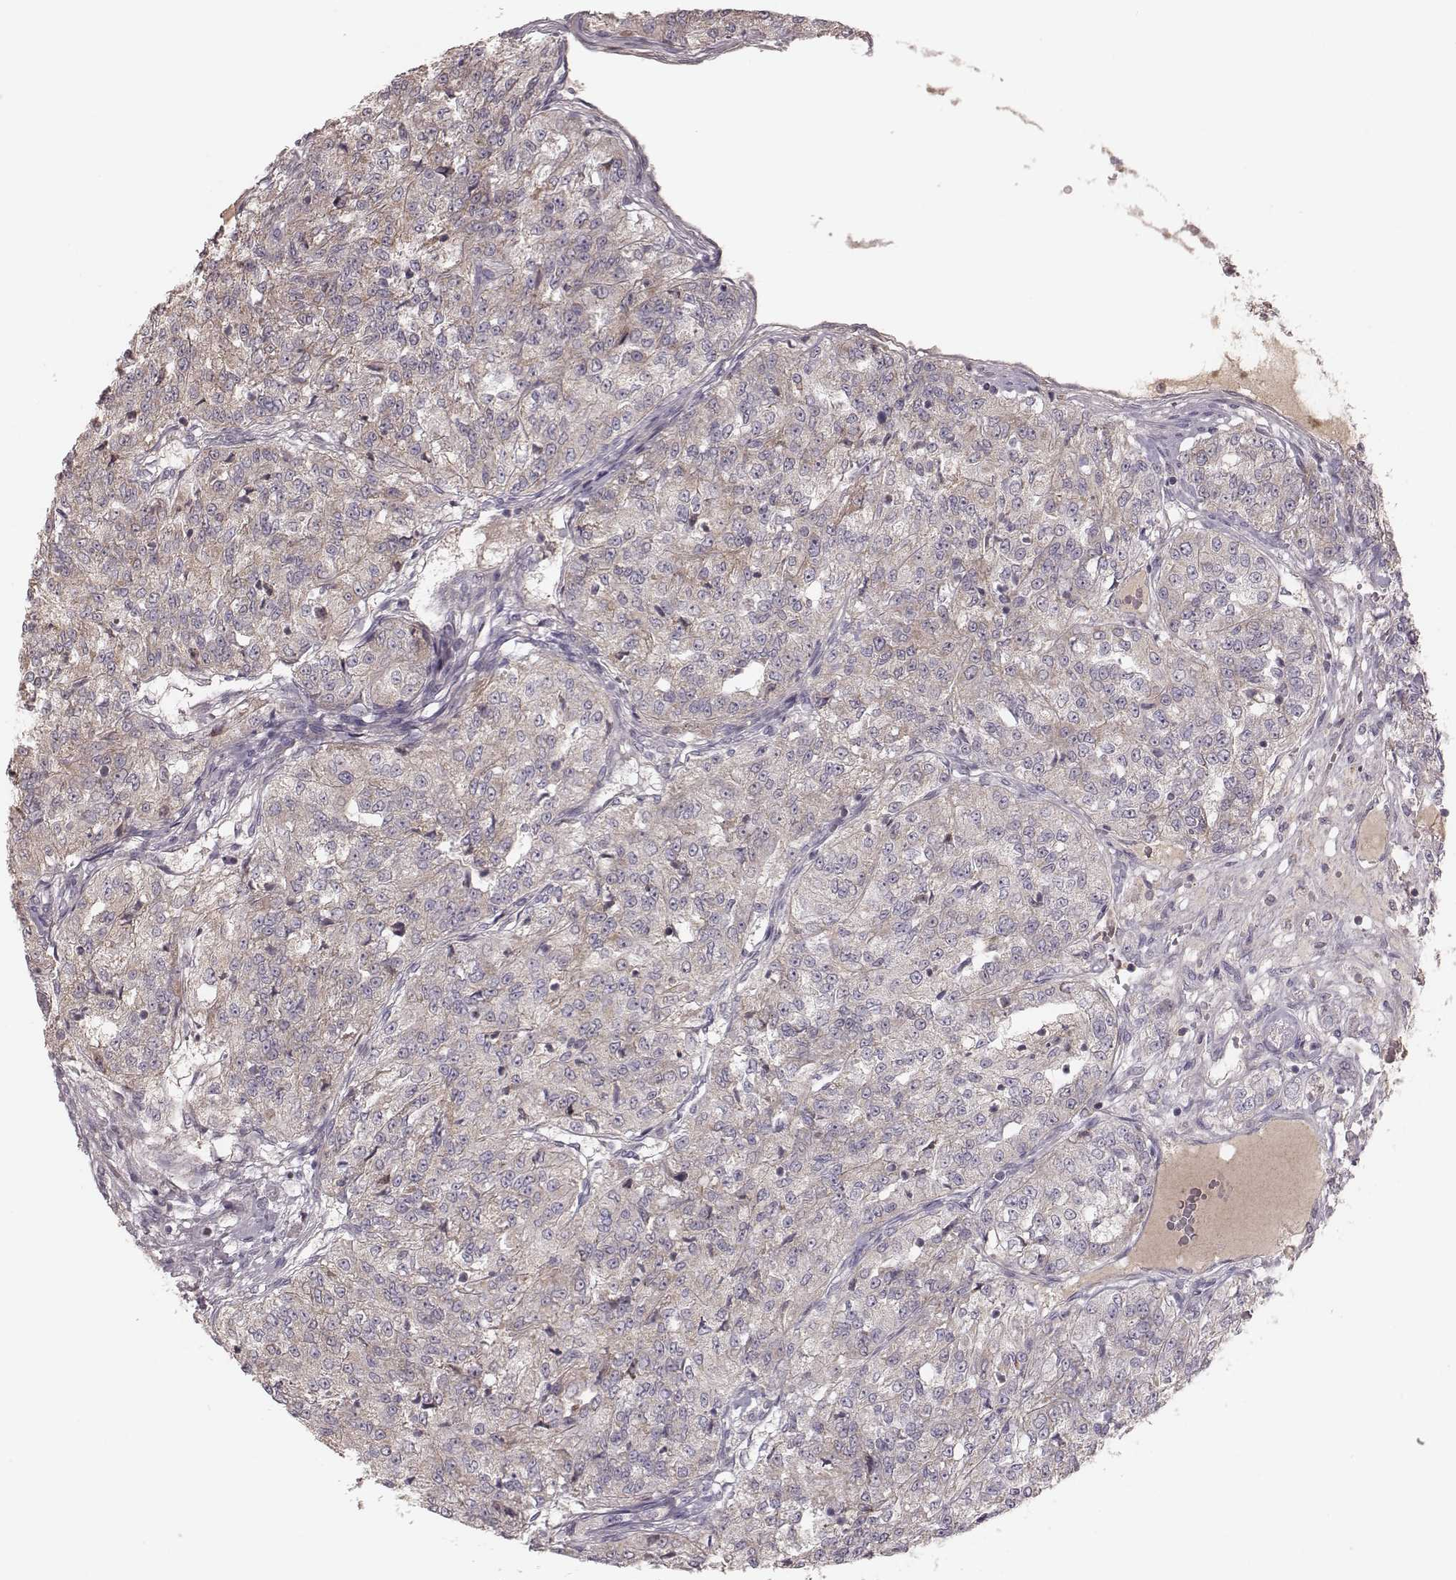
{"staining": {"intensity": "weak", "quantity": "<25%", "location": "cytoplasmic/membranous"}, "tissue": "renal cancer", "cell_type": "Tumor cells", "image_type": "cancer", "snomed": [{"axis": "morphology", "description": "Adenocarcinoma, NOS"}, {"axis": "topography", "description": "Kidney"}], "caption": "Immunohistochemistry of renal cancer demonstrates no expression in tumor cells.", "gene": "MRPS27", "patient": {"sex": "female", "age": 63}}